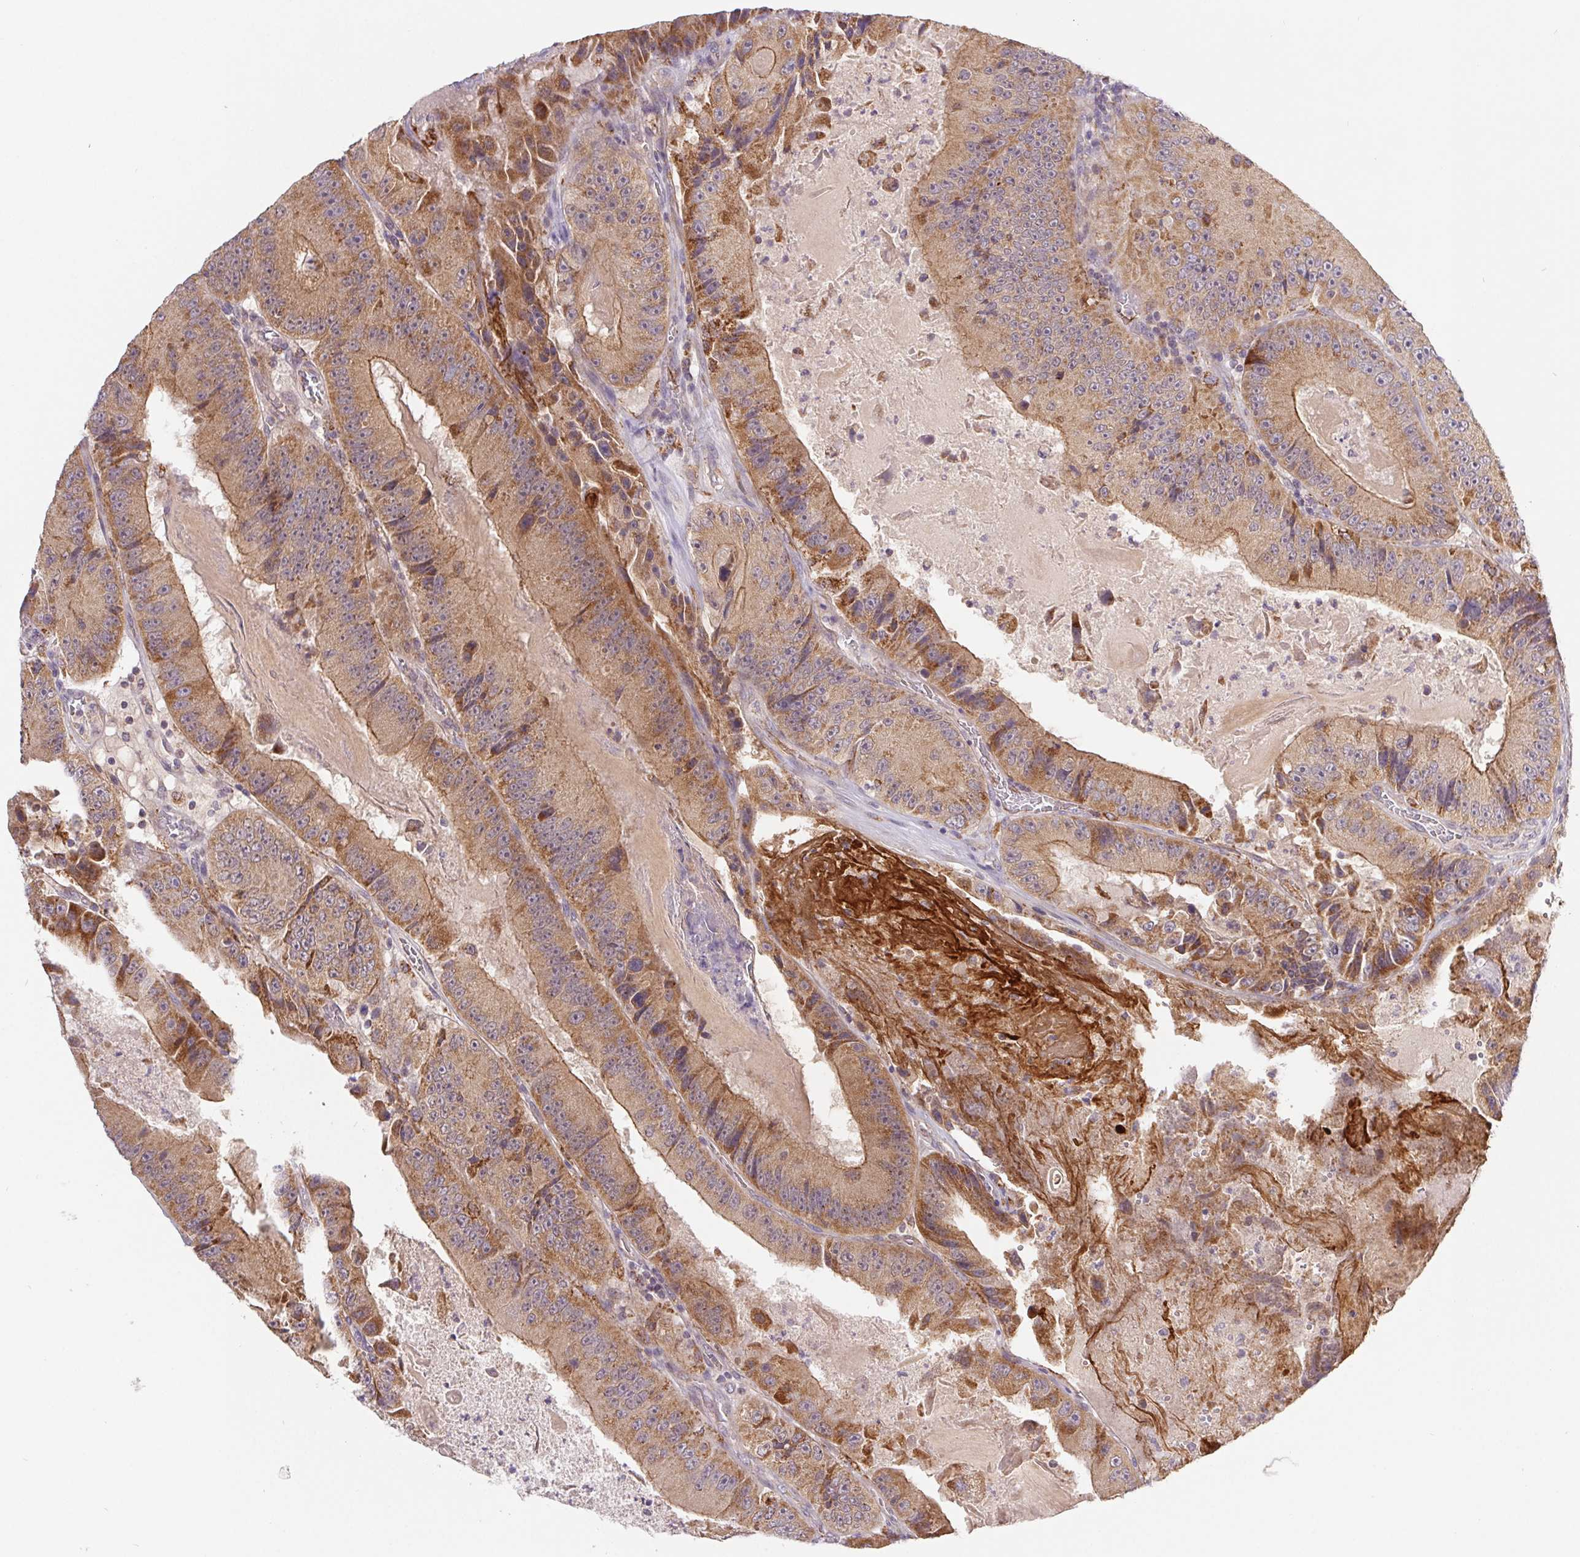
{"staining": {"intensity": "moderate", "quantity": ">75%", "location": "cytoplasmic/membranous"}, "tissue": "colorectal cancer", "cell_type": "Tumor cells", "image_type": "cancer", "snomed": [{"axis": "morphology", "description": "Adenocarcinoma, NOS"}, {"axis": "topography", "description": "Colon"}], "caption": "Brown immunohistochemical staining in human adenocarcinoma (colorectal) reveals moderate cytoplasmic/membranous staining in approximately >75% of tumor cells.", "gene": "EMC6", "patient": {"sex": "female", "age": 86}}